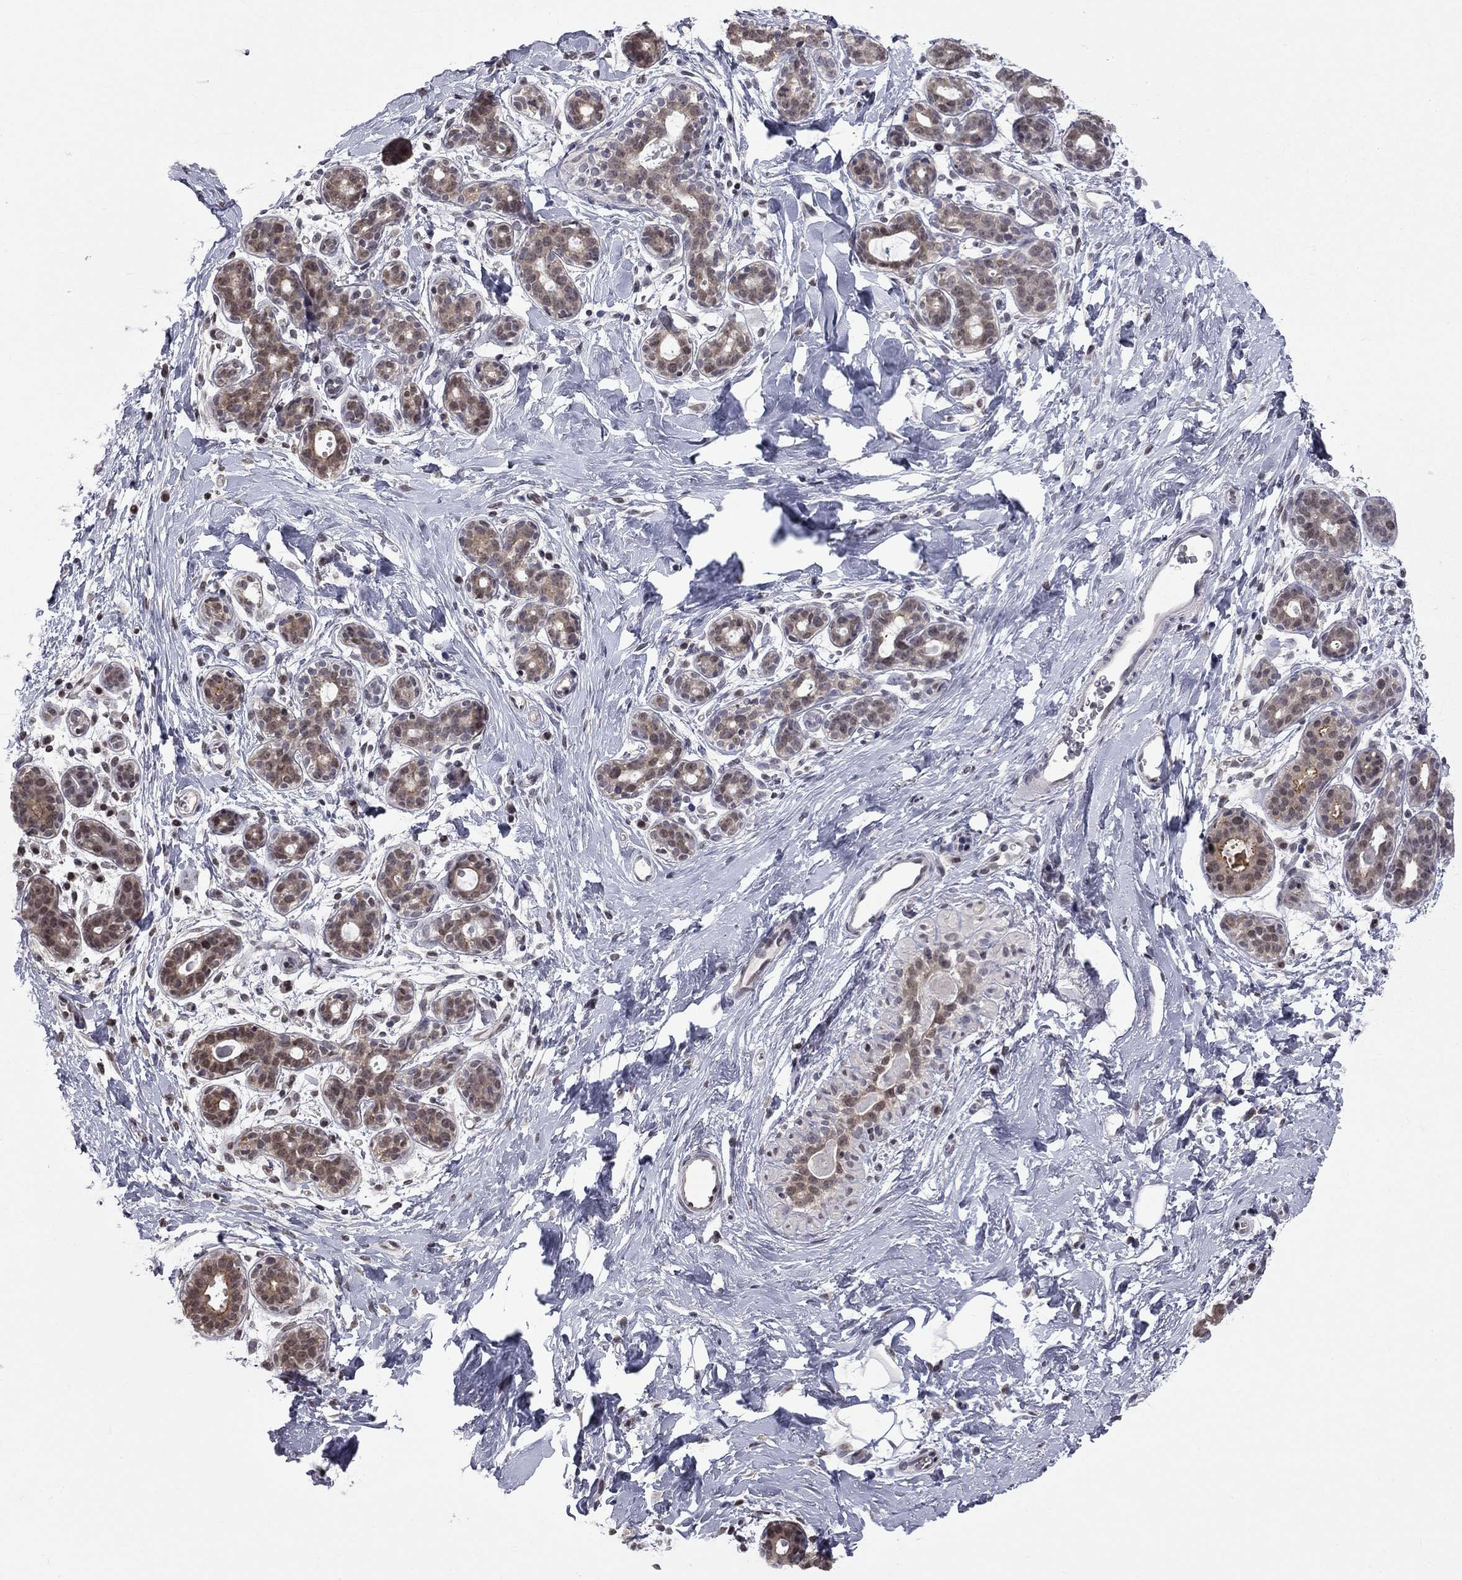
{"staining": {"intensity": "negative", "quantity": "none", "location": "none"}, "tissue": "breast", "cell_type": "Adipocytes", "image_type": "normal", "snomed": [{"axis": "morphology", "description": "Normal tissue, NOS"}, {"axis": "topography", "description": "Breast"}], "caption": "A photomicrograph of human breast is negative for staining in adipocytes. (DAB (3,3'-diaminobenzidine) immunohistochemistry visualized using brightfield microscopy, high magnification).", "gene": "RFWD3", "patient": {"sex": "female", "age": 43}}